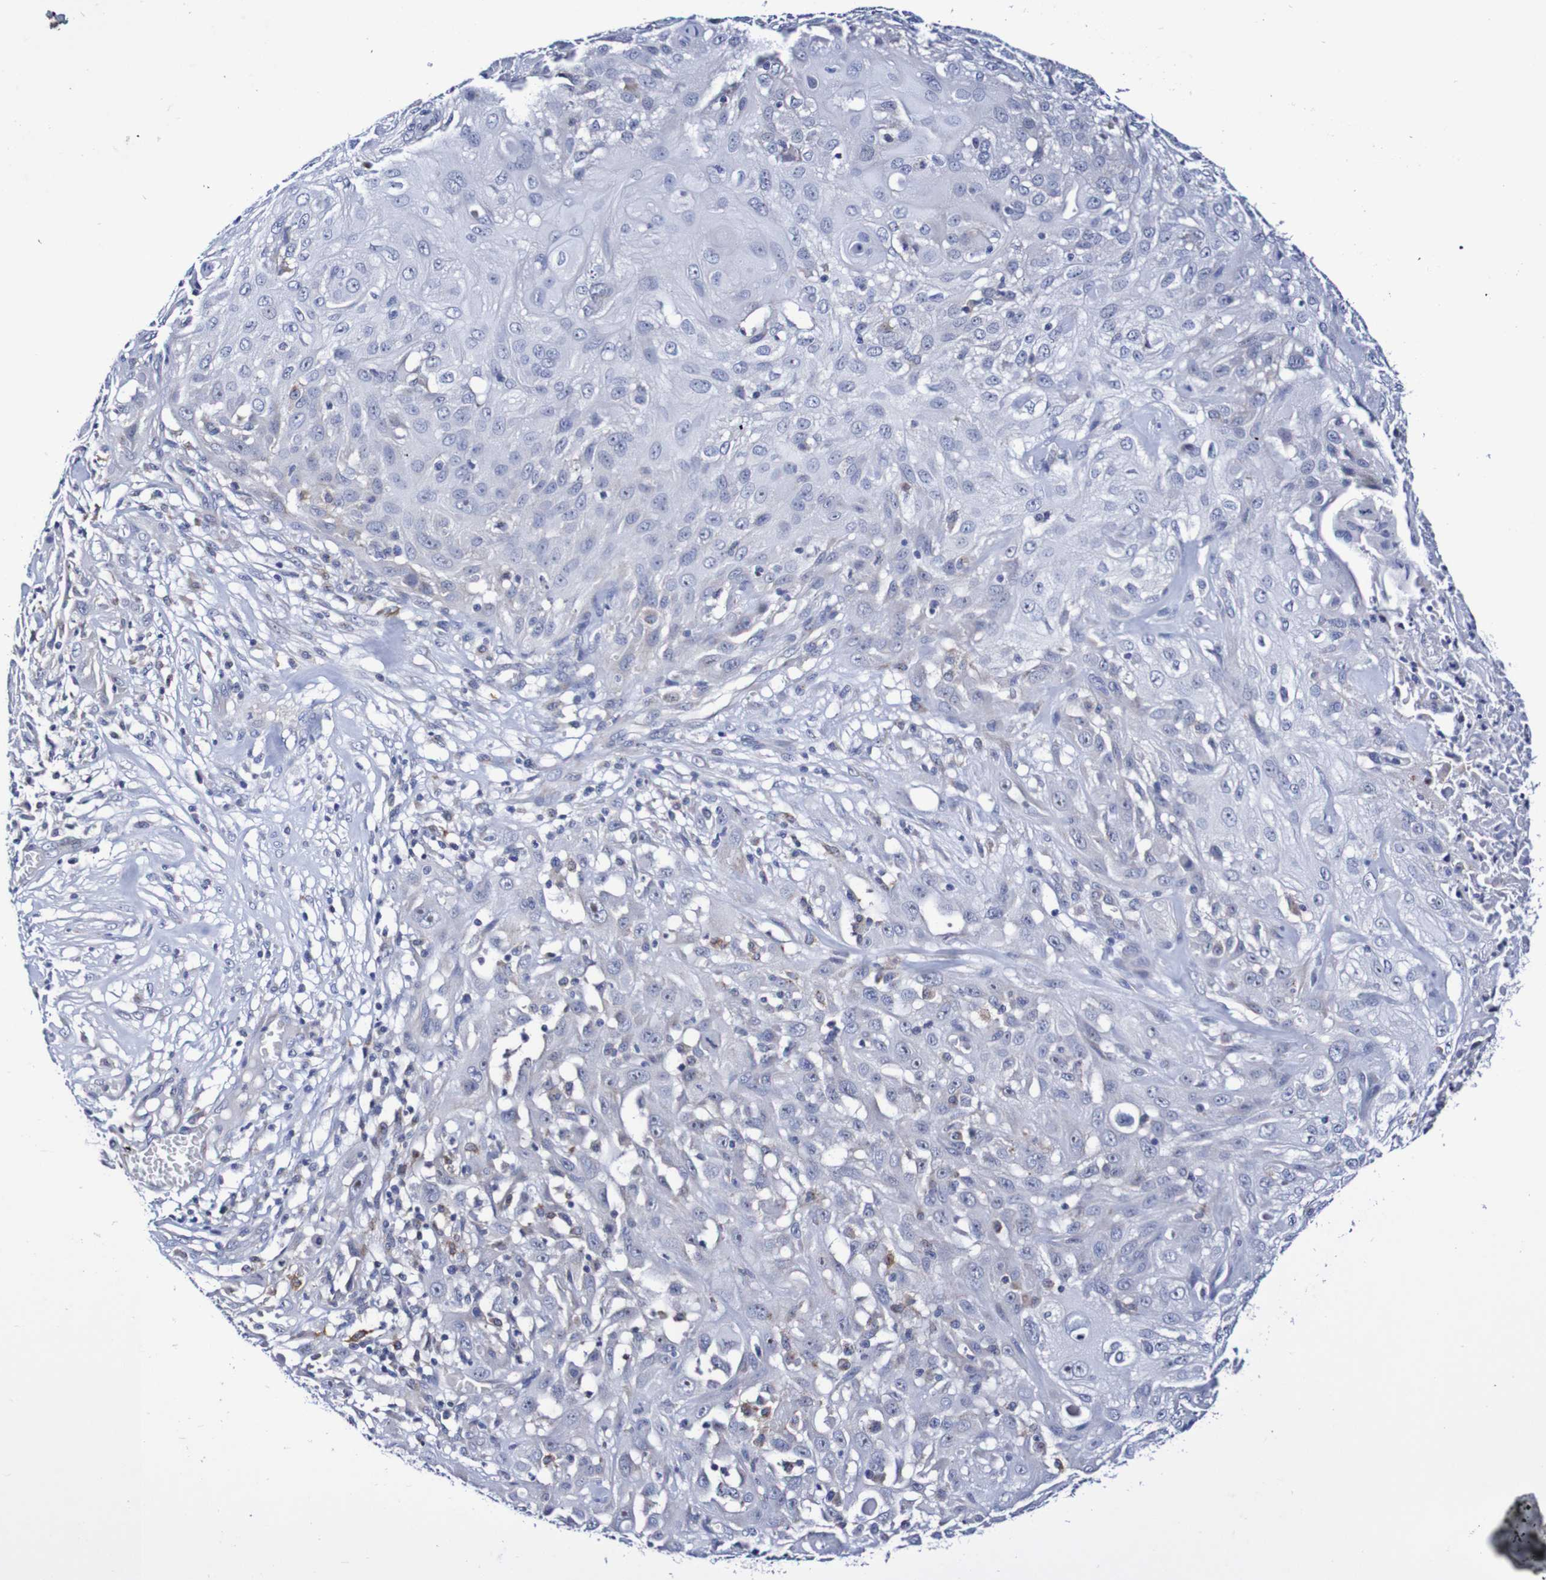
{"staining": {"intensity": "negative", "quantity": "none", "location": "none"}, "tissue": "skin cancer", "cell_type": "Tumor cells", "image_type": "cancer", "snomed": [{"axis": "morphology", "description": "Squamous cell carcinoma, NOS"}, {"axis": "topography", "description": "Skin"}], "caption": "Skin cancer stained for a protein using immunohistochemistry (IHC) exhibits no positivity tumor cells.", "gene": "SEZ6", "patient": {"sex": "male", "age": 75}}